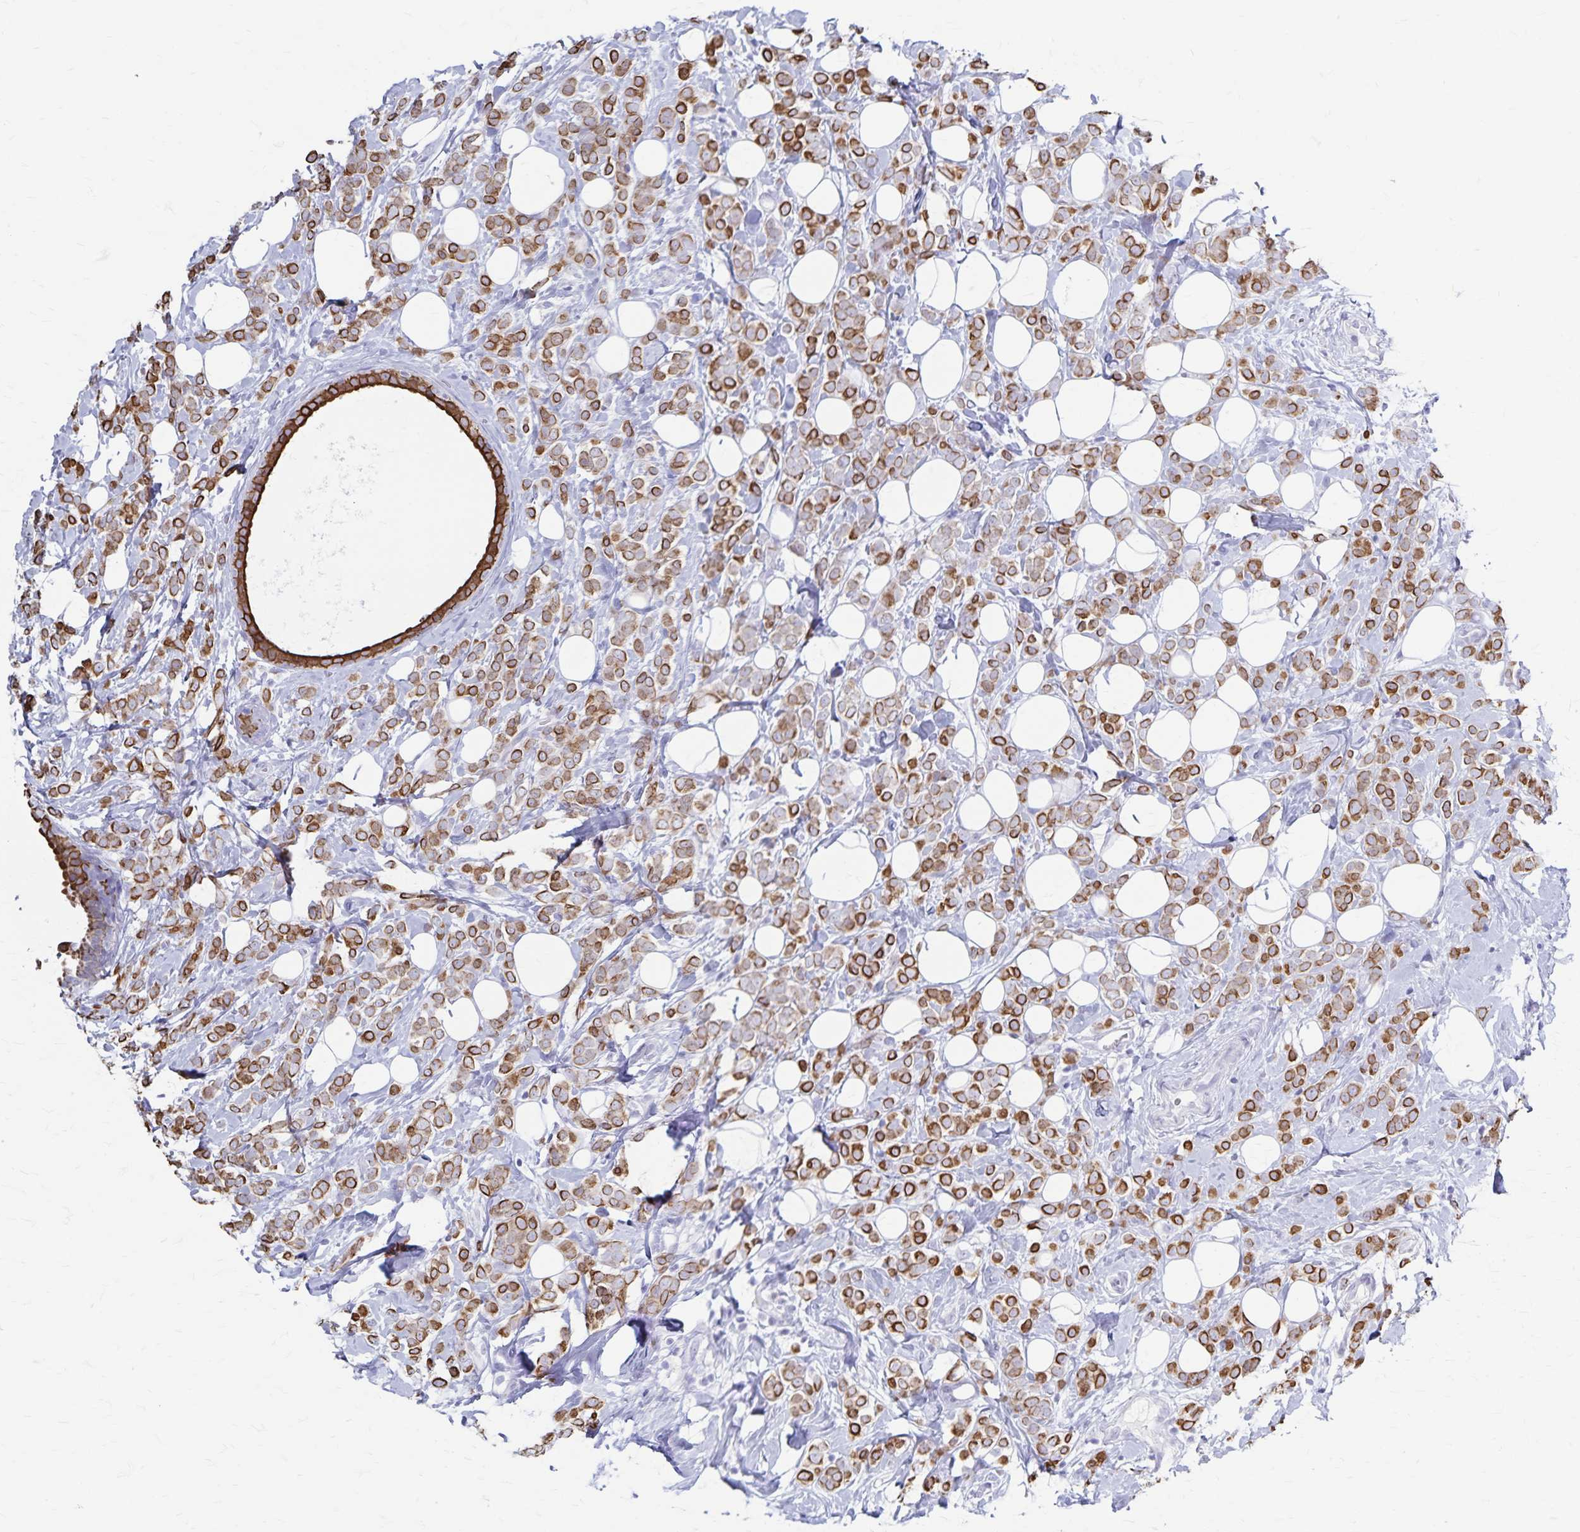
{"staining": {"intensity": "strong", "quantity": ">75%", "location": "cytoplasmic/membranous"}, "tissue": "breast cancer", "cell_type": "Tumor cells", "image_type": "cancer", "snomed": [{"axis": "morphology", "description": "Lobular carcinoma"}, {"axis": "topography", "description": "Breast"}], "caption": "Breast lobular carcinoma stained with a protein marker displays strong staining in tumor cells.", "gene": "GPBAR1", "patient": {"sex": "female", "age": 49}}